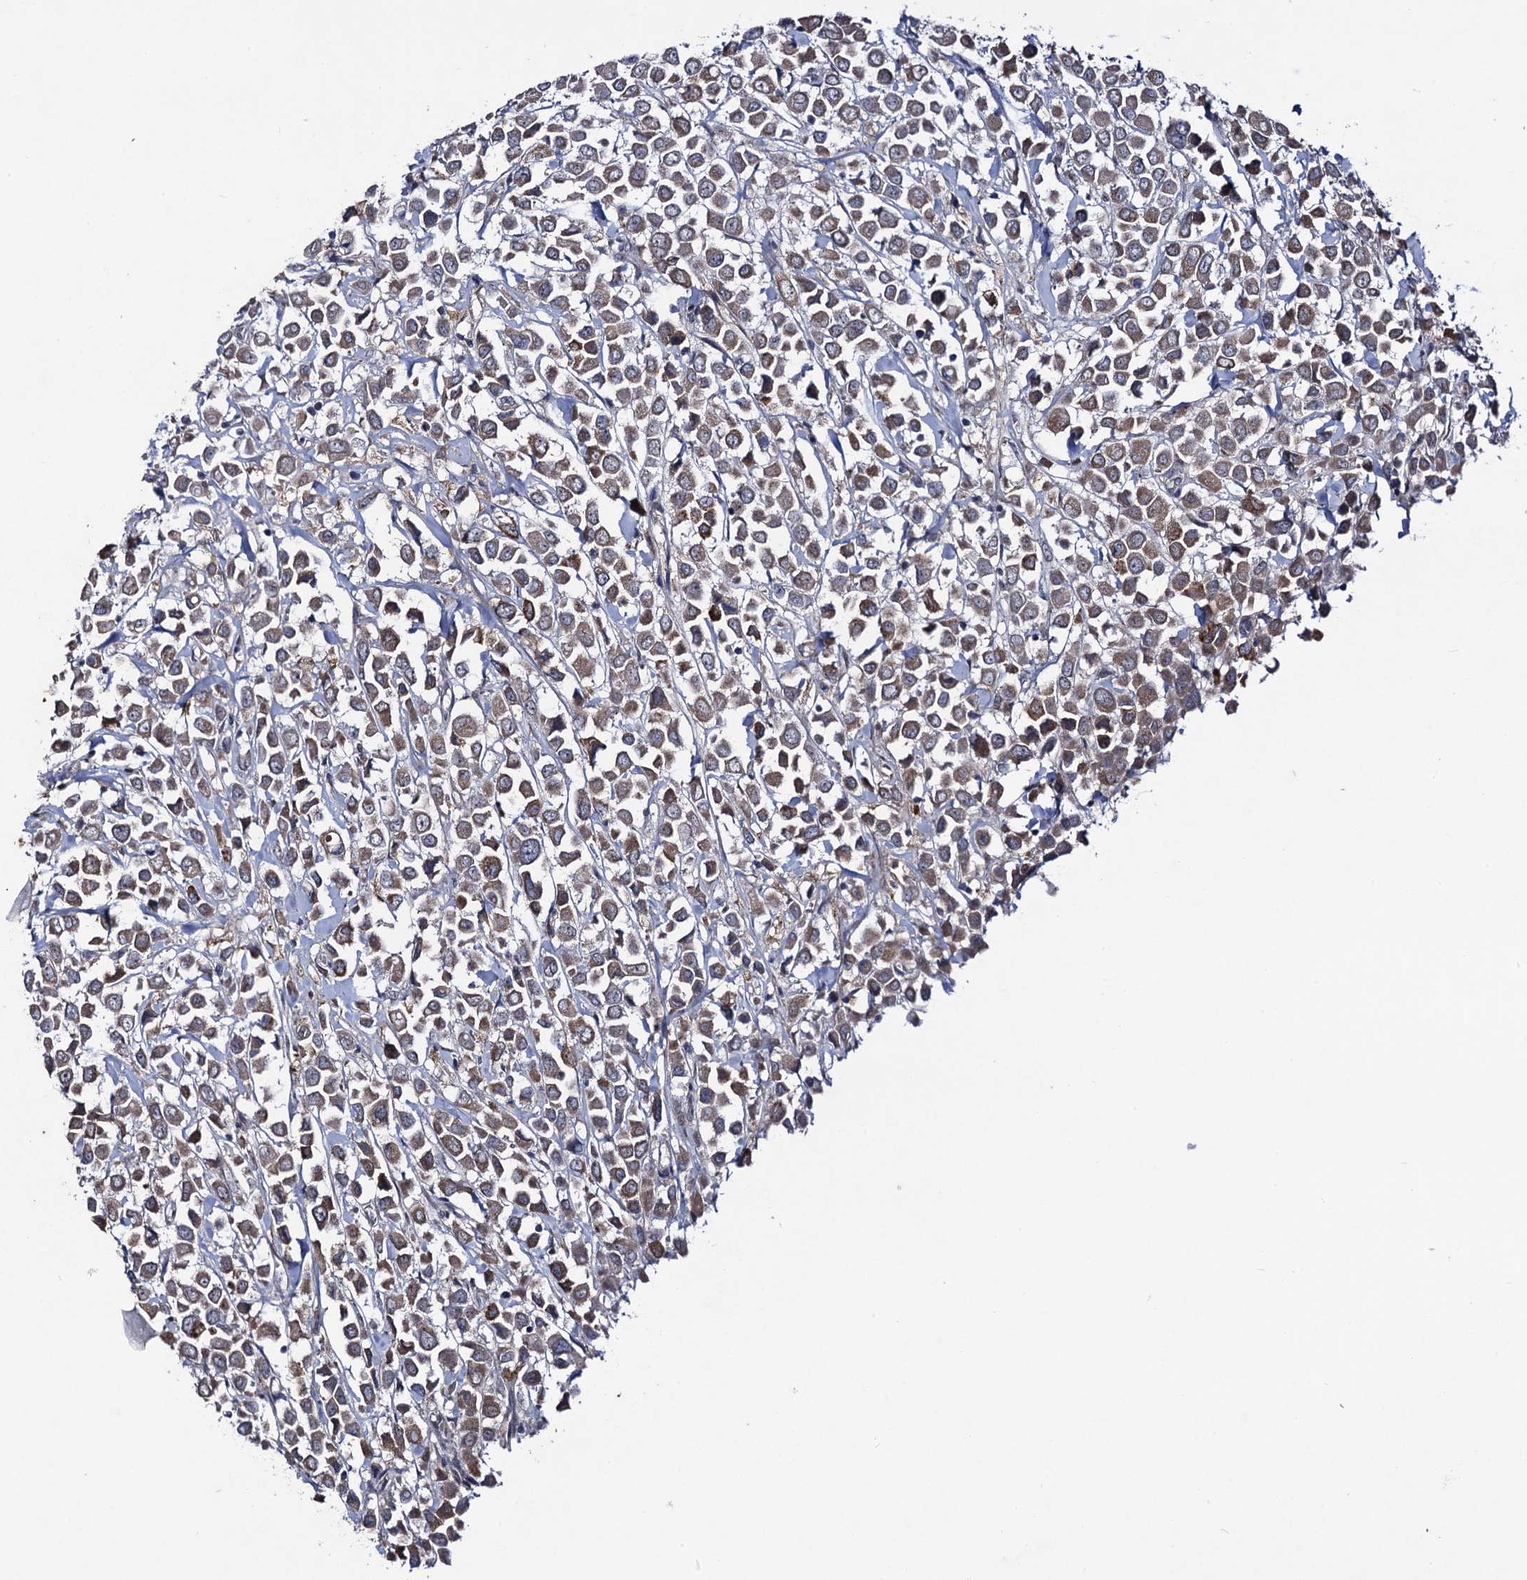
{"staining": {"intensity": "moderate", "quantity": ">75%", "location": "cytoplasmic/membranous"}, "tissue": "breast cancer", "cell_type": "Tumor cells", "image_type": "cancer", "snomed": [{"axis": "morphology", "description": "Duct carcinoma"}, {"axis": "topography", "description": "Breast"}], "caption": "This image shows IHC staining of breast intraductal carcinoma, with medium moderate cytoplasmic/membranous positivity in approximately >75% of tumor cells.", "gene": "VPS37D", "patient": {"sex": "female", "age": 61}}